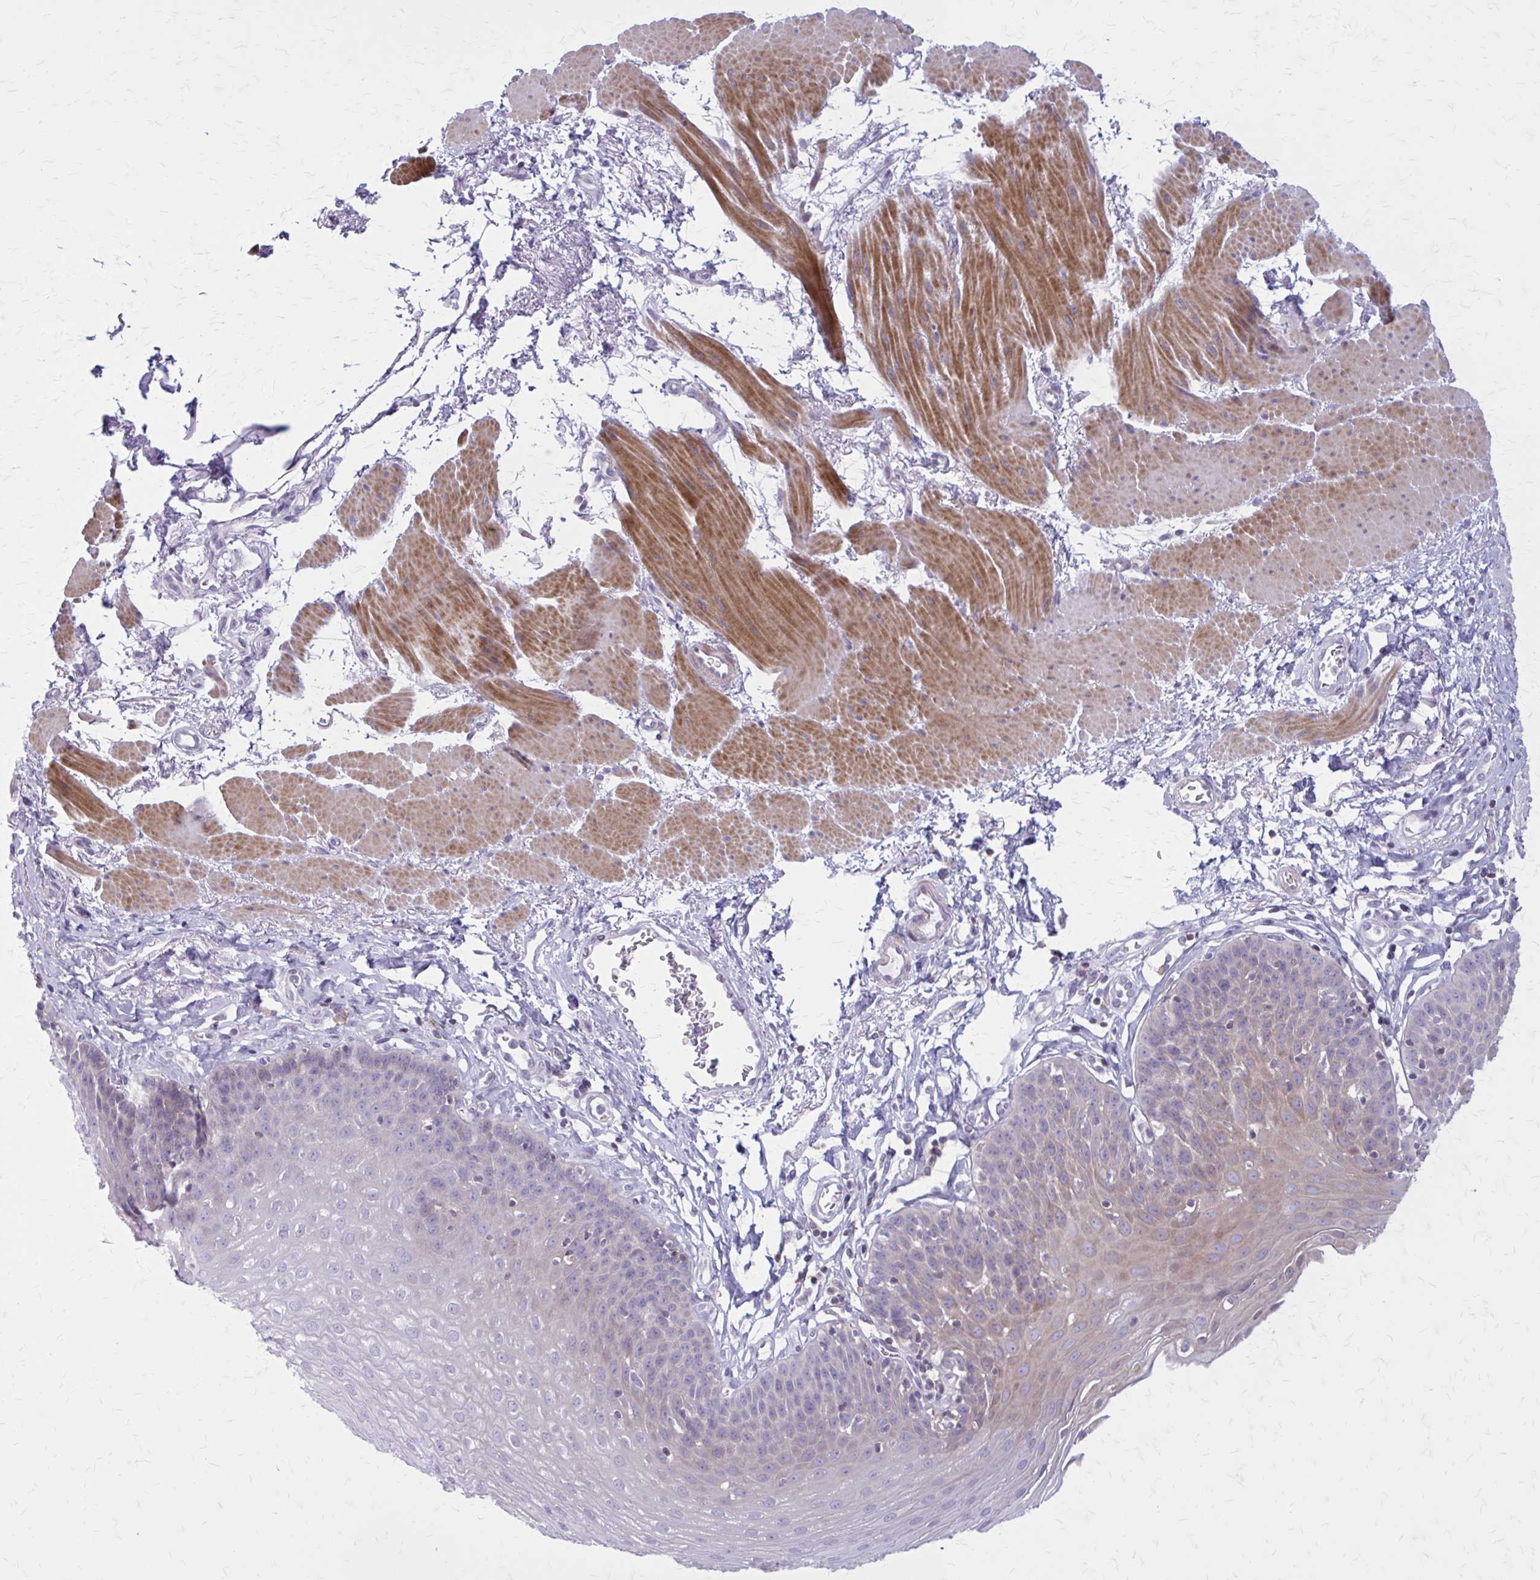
{"staining": {"intensity": "weak", "quantity": "<25%", "location": "cytoplasmic/membranous"}, "tissue": "esophagus", "cell_type": "Squamous epithelial cells", "image_type": "normal", "snomed": [{"axis": "morphology", "description": "Normal tissue, NOS"}, {"axis": "topography", "description": "Esophagus"}], "caption": "IHC of unremarkable esophagus displays no expression in squamous epithelial cells.", "gene": "PITPNM1", "patient": {"sex": "female", "age": 81}}